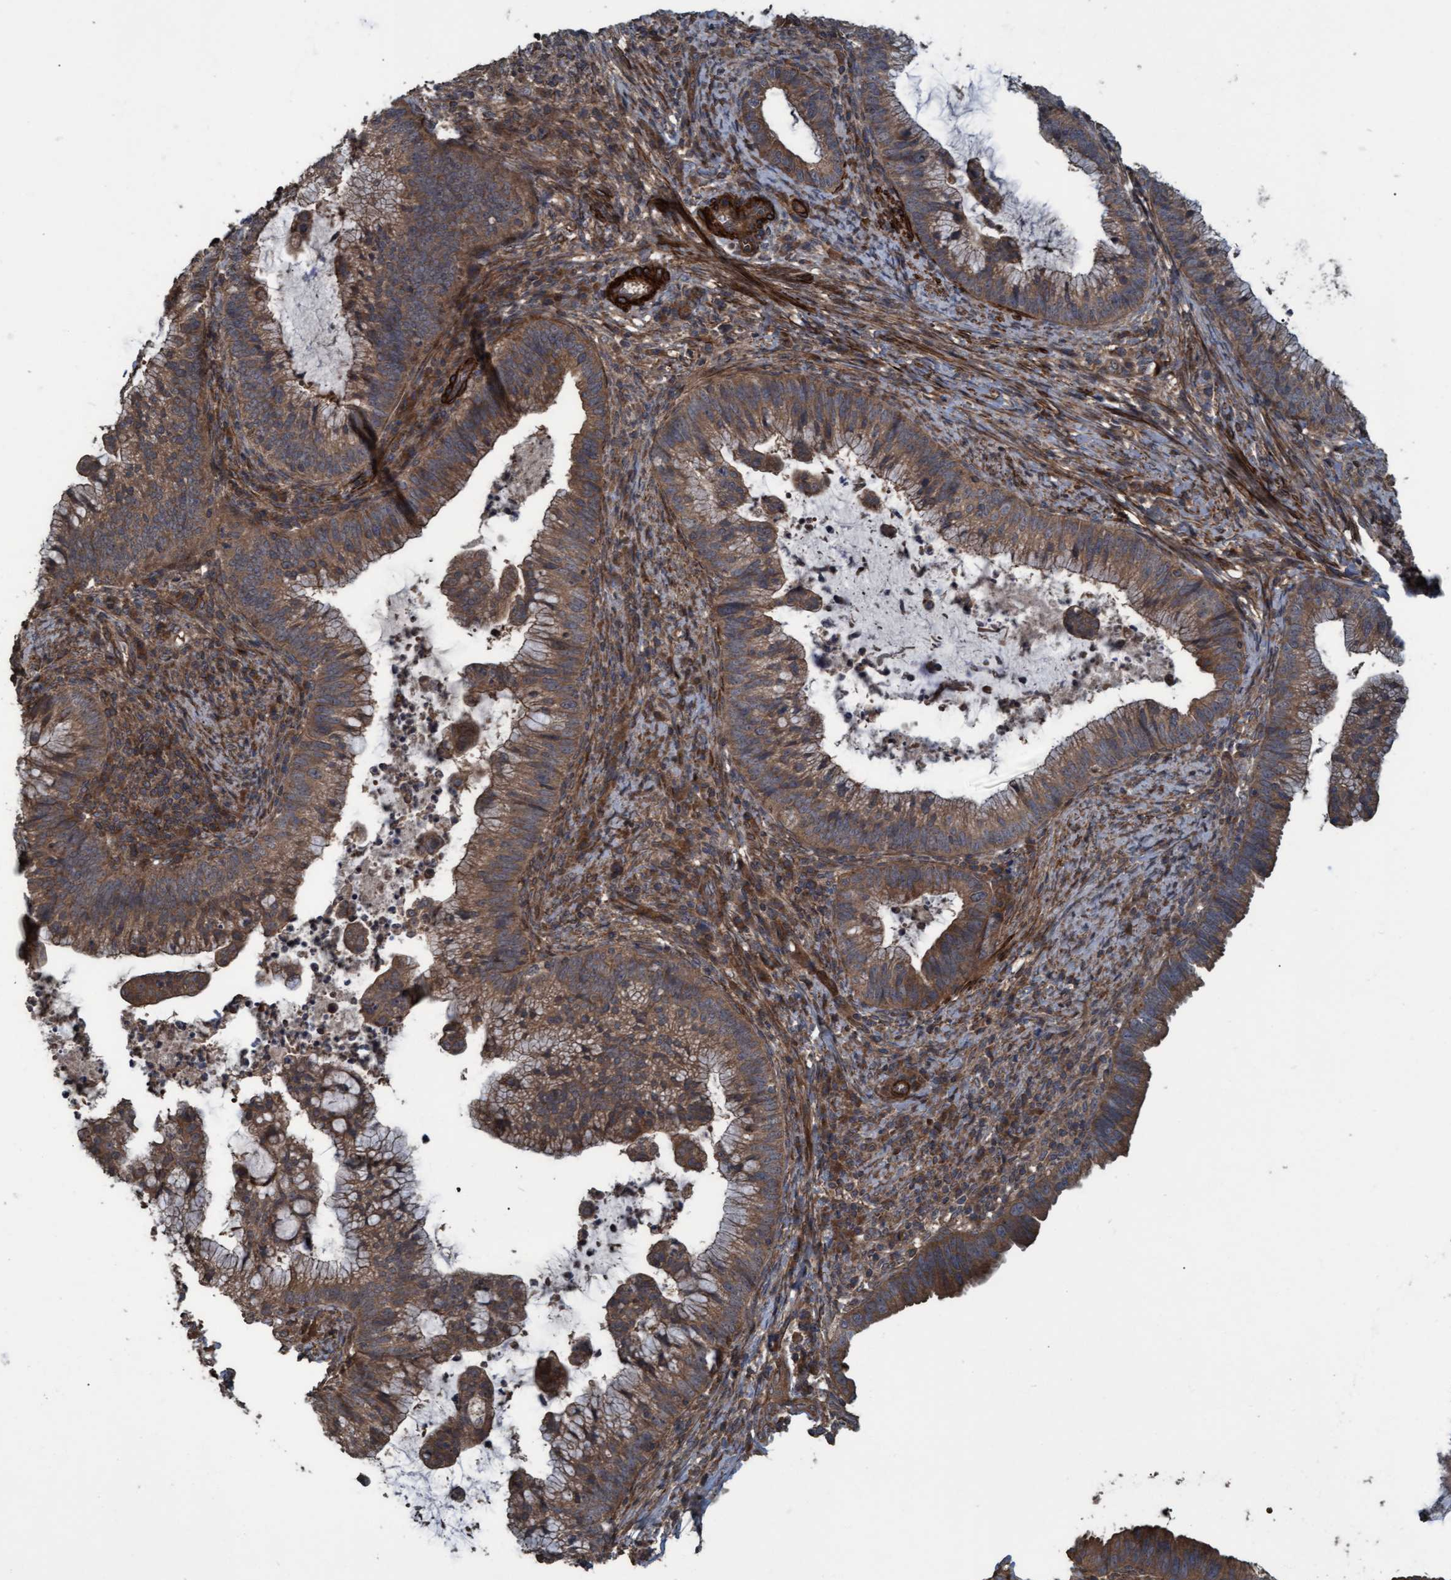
{"staining": {"intensity": "moderate", "quantity": ">75%", "location": "cytoplasmic/membranous"}, "tissue": "cervical cancer", "cell_type": "Tumor cells", "image_type": "cancer", "snomed": [{"axis": "morphology", "description": "Adenocarcinoma, NOS"}, {"axis": "topography", "description": "Cervix"}], "caption": "Cervical cancer (adenocarcinoma) was stained to show a protein in brown. There is medium levels of moderate cytoplasmic/membranous expression in approximately >75% of tumor cells.", "gene": "GGT6", "patient": {"sex": "female", "age": 36}}